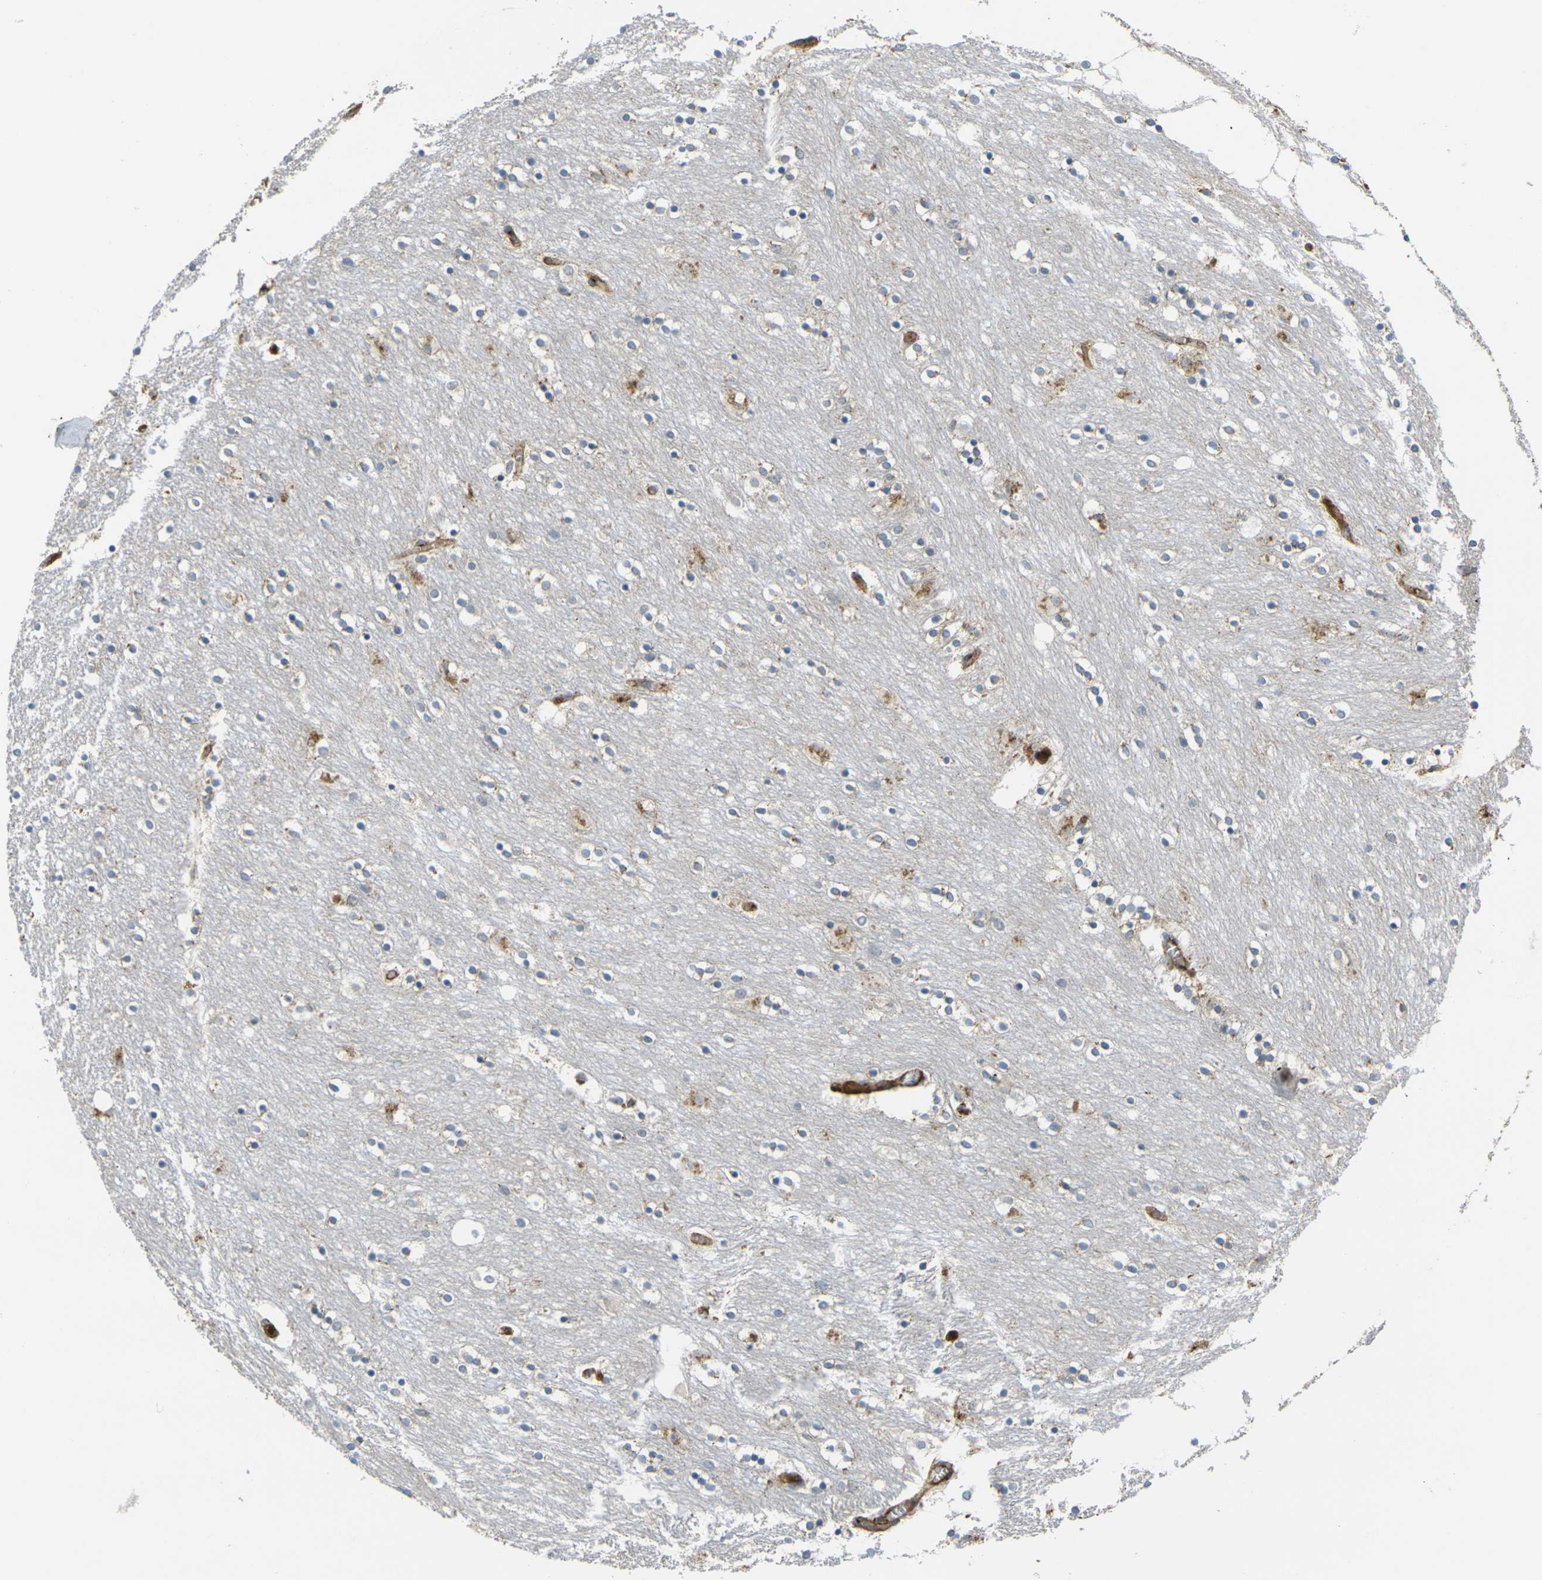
{"staining": {"intensity": "weak", "quantity": "<25%", "location": "cytoplasmic/membranous"}, "tissue": "caudate", "cell_type": "Glial cells", "image_type": "normal", "snomed": [{"axis": "morphology", "description": "Normal tissue, NOS"}, {"axis": "topography", "description": "Lateral ventricle wall"}], "caption": "Glial cells are negative for brown protein staining in unremarkable caudate. (DAB (3,3'-diaminobenzidine) immunohistochemistry visualized using brightfield microscopy, high magnification).", "gene": "ECE1", "patient": {"sex": "female", "age": 54}}